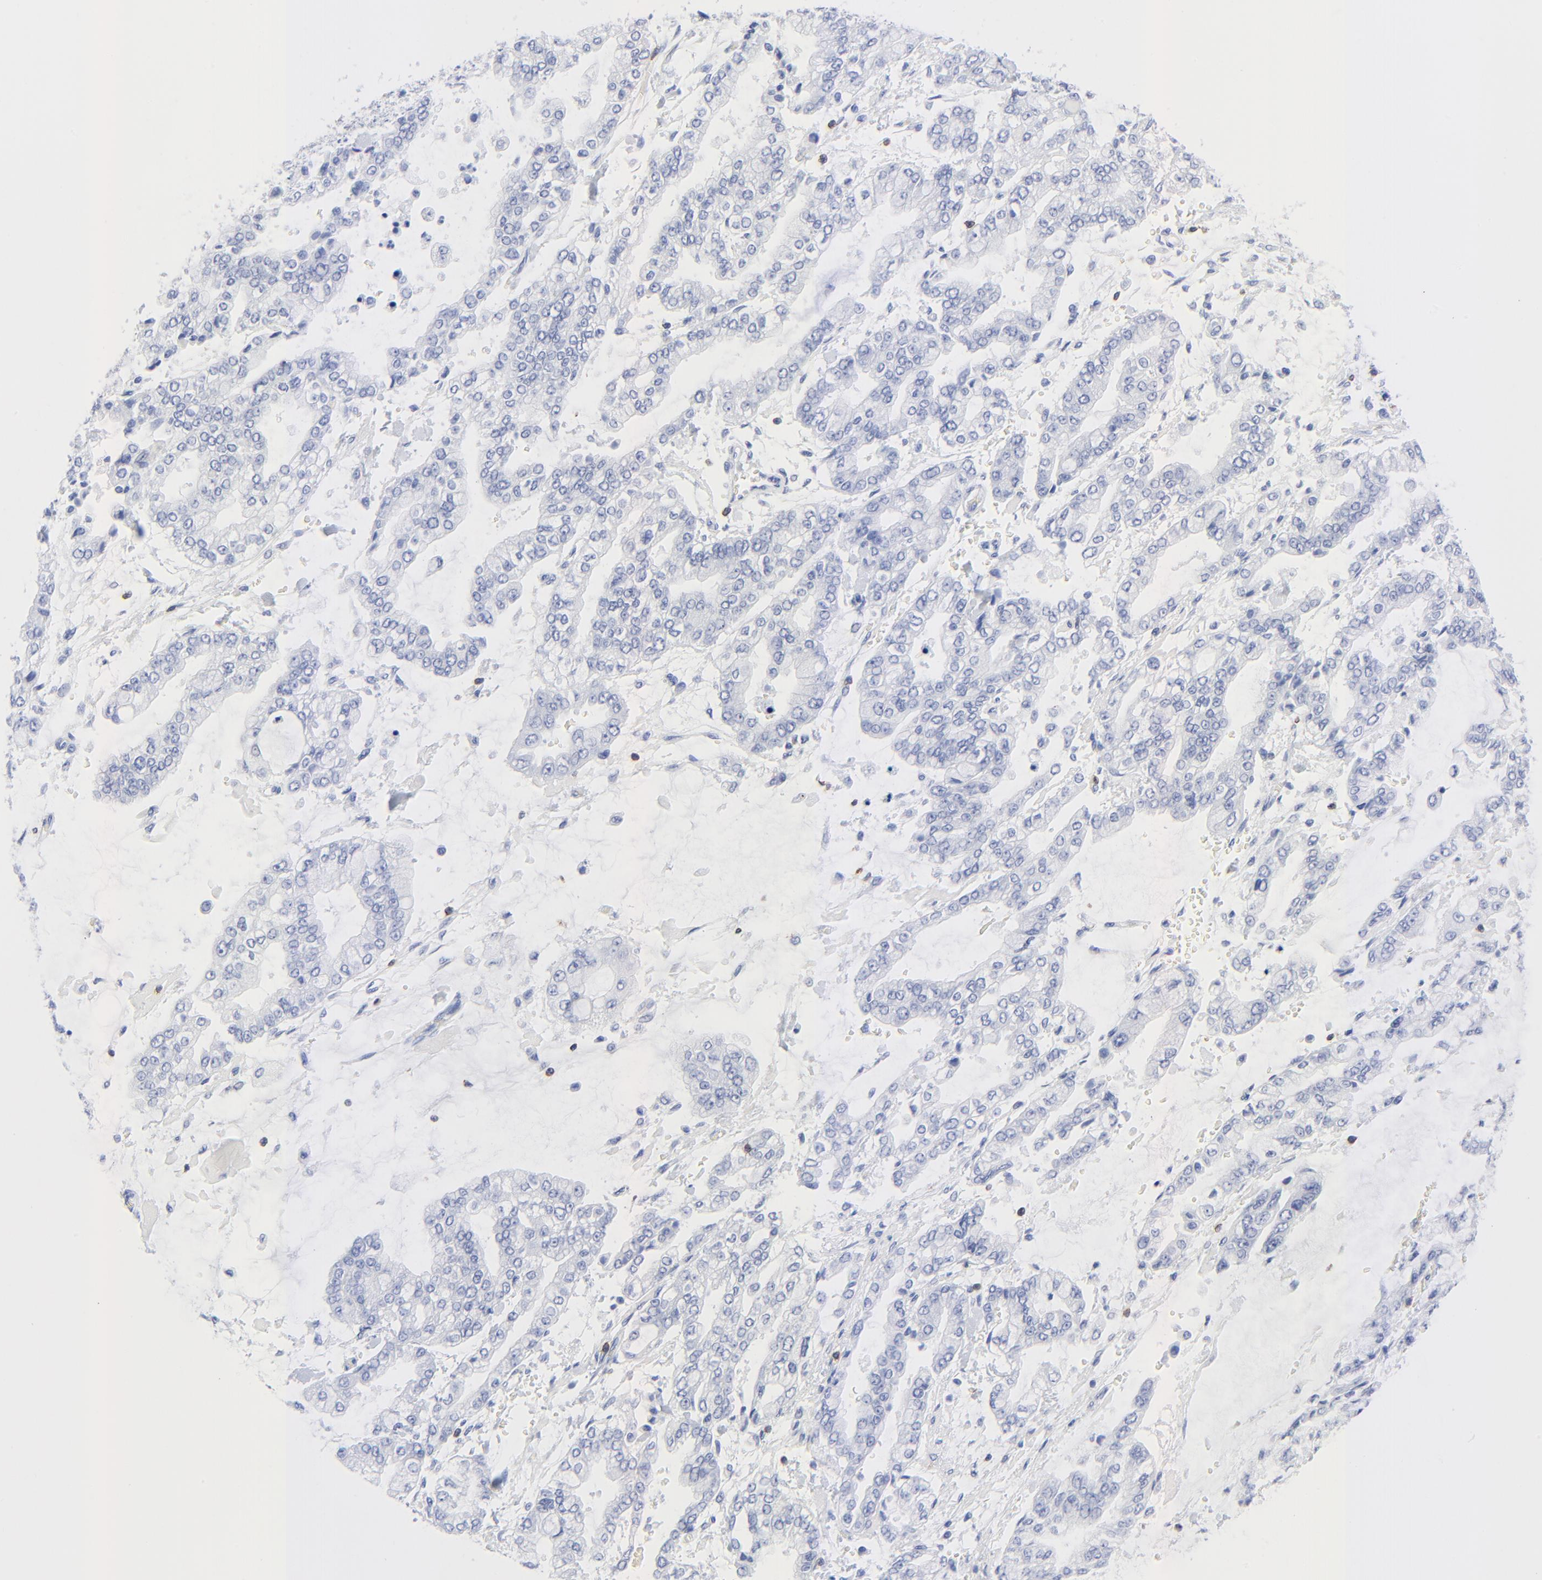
{"staining": {"intensity": "negative", "quantity": "none", "location": "none"}, "tissue": "stomach cancer", "cell_type": "Tumor cells", "image_type": "cancer", "snomed": [{"axis": "morphology", "description": "Normal tissue, NOS"}, {"axis": "morphology", "description": "Adenocarcinoma, NOS"}, {"axis": "topography", "description": "Stomach, upper"}, {"axis": "topography", "description": "Stomach"}], "caption": "Tumor cells show no significant protein expression in stomach cancer (adenocarcinoma).", "gene": "LCK", "patient": {"sex": "male", "age": 76}}